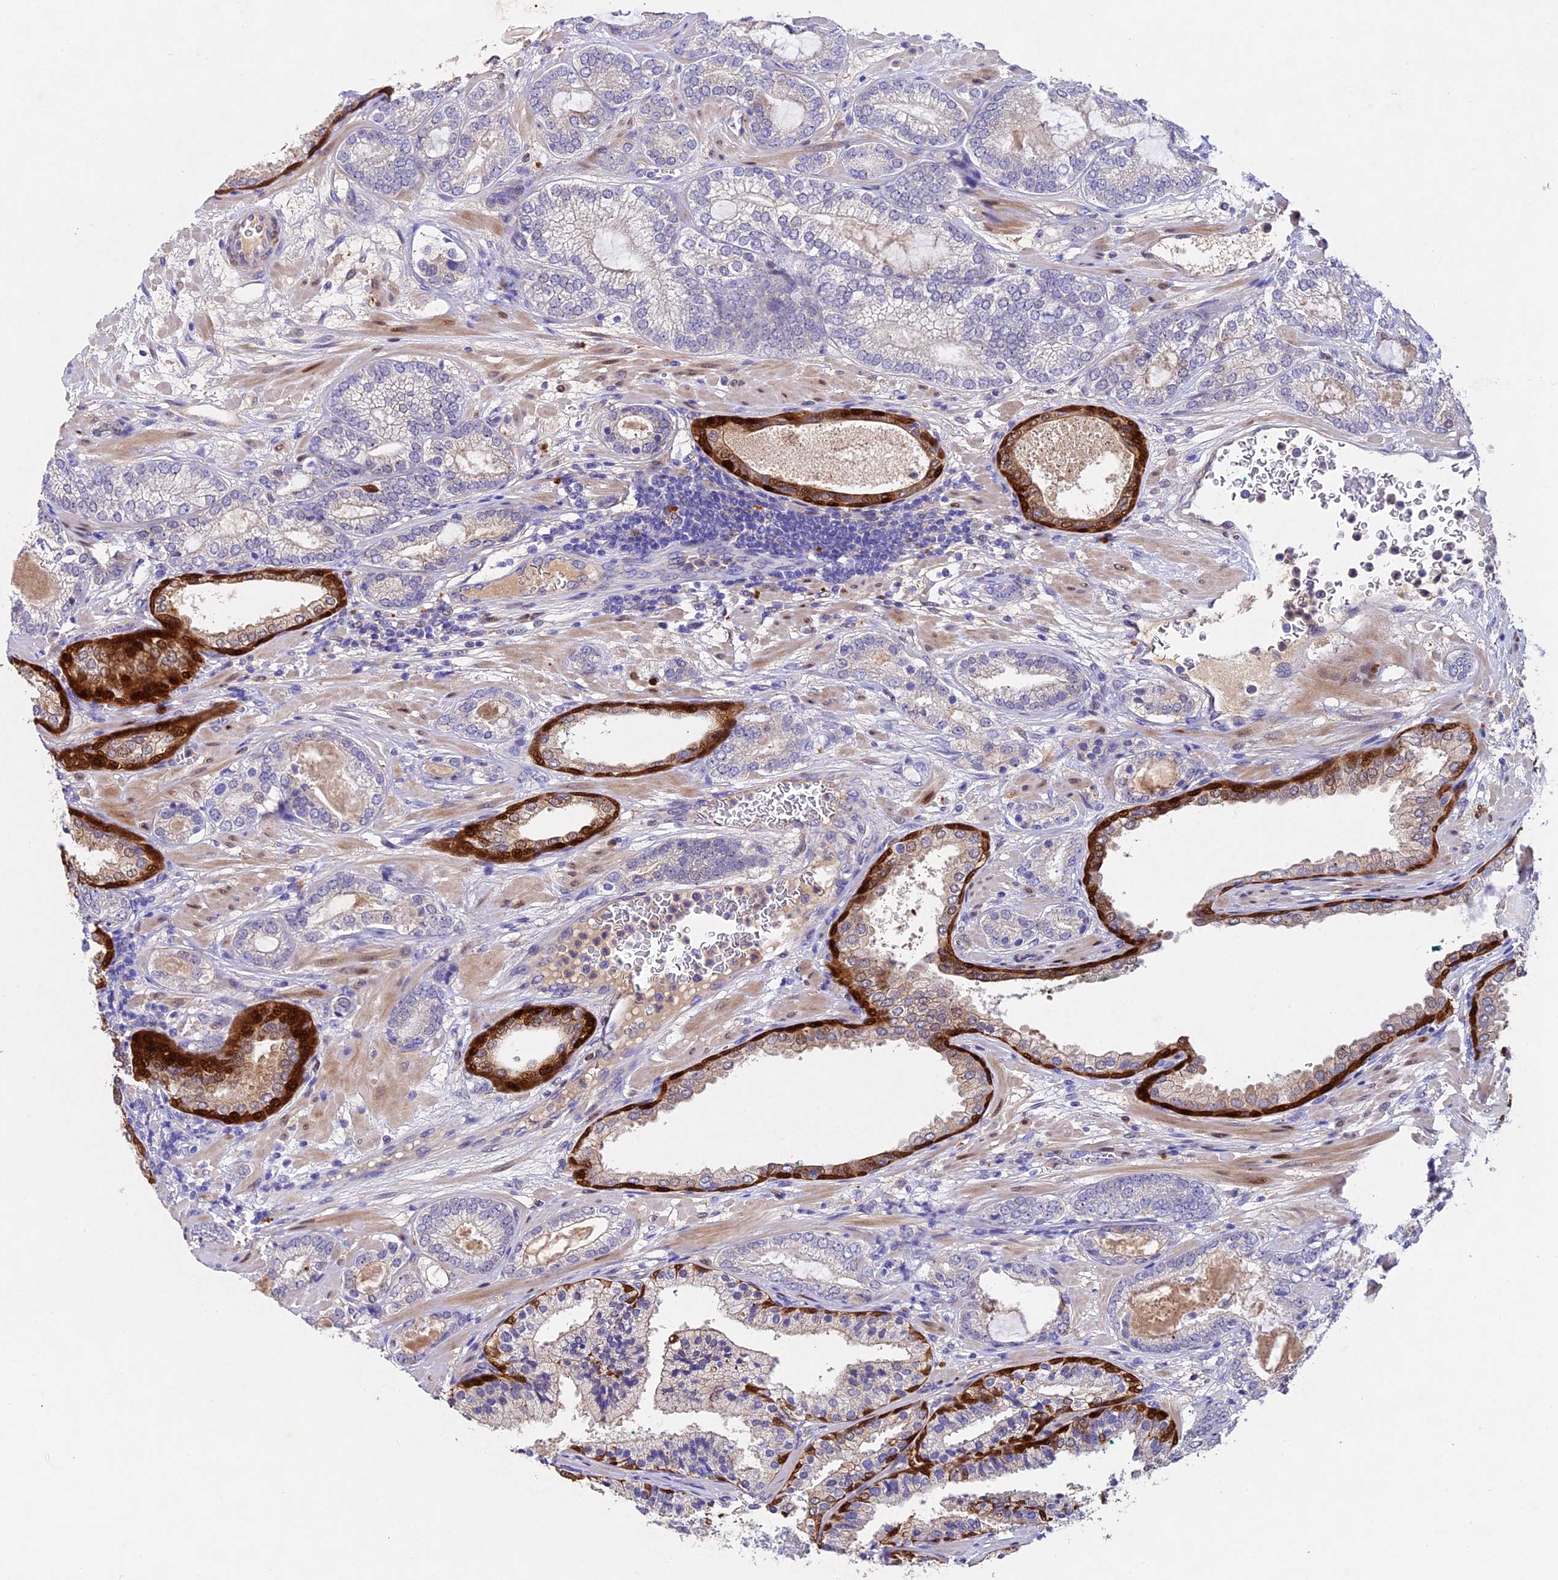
{"staining": {"intensity": "negative", "quantity": "none", "location": "none"}, "tissue": "prostate cancer", "cell_type": "Tumor cells", "image_type": "cancer", "snomed": [{"axis": "morphology", "description": "Adenocarcinoma, High grade"}, {"axis": "topography", "description": "Prostate"}], "caption": "Tumor cells show no significant protein positivity in prostate cancer (high-grade adenocarcinoma).", "gene": "TGDS", "patient": {"sex": "male", "age": 60}}